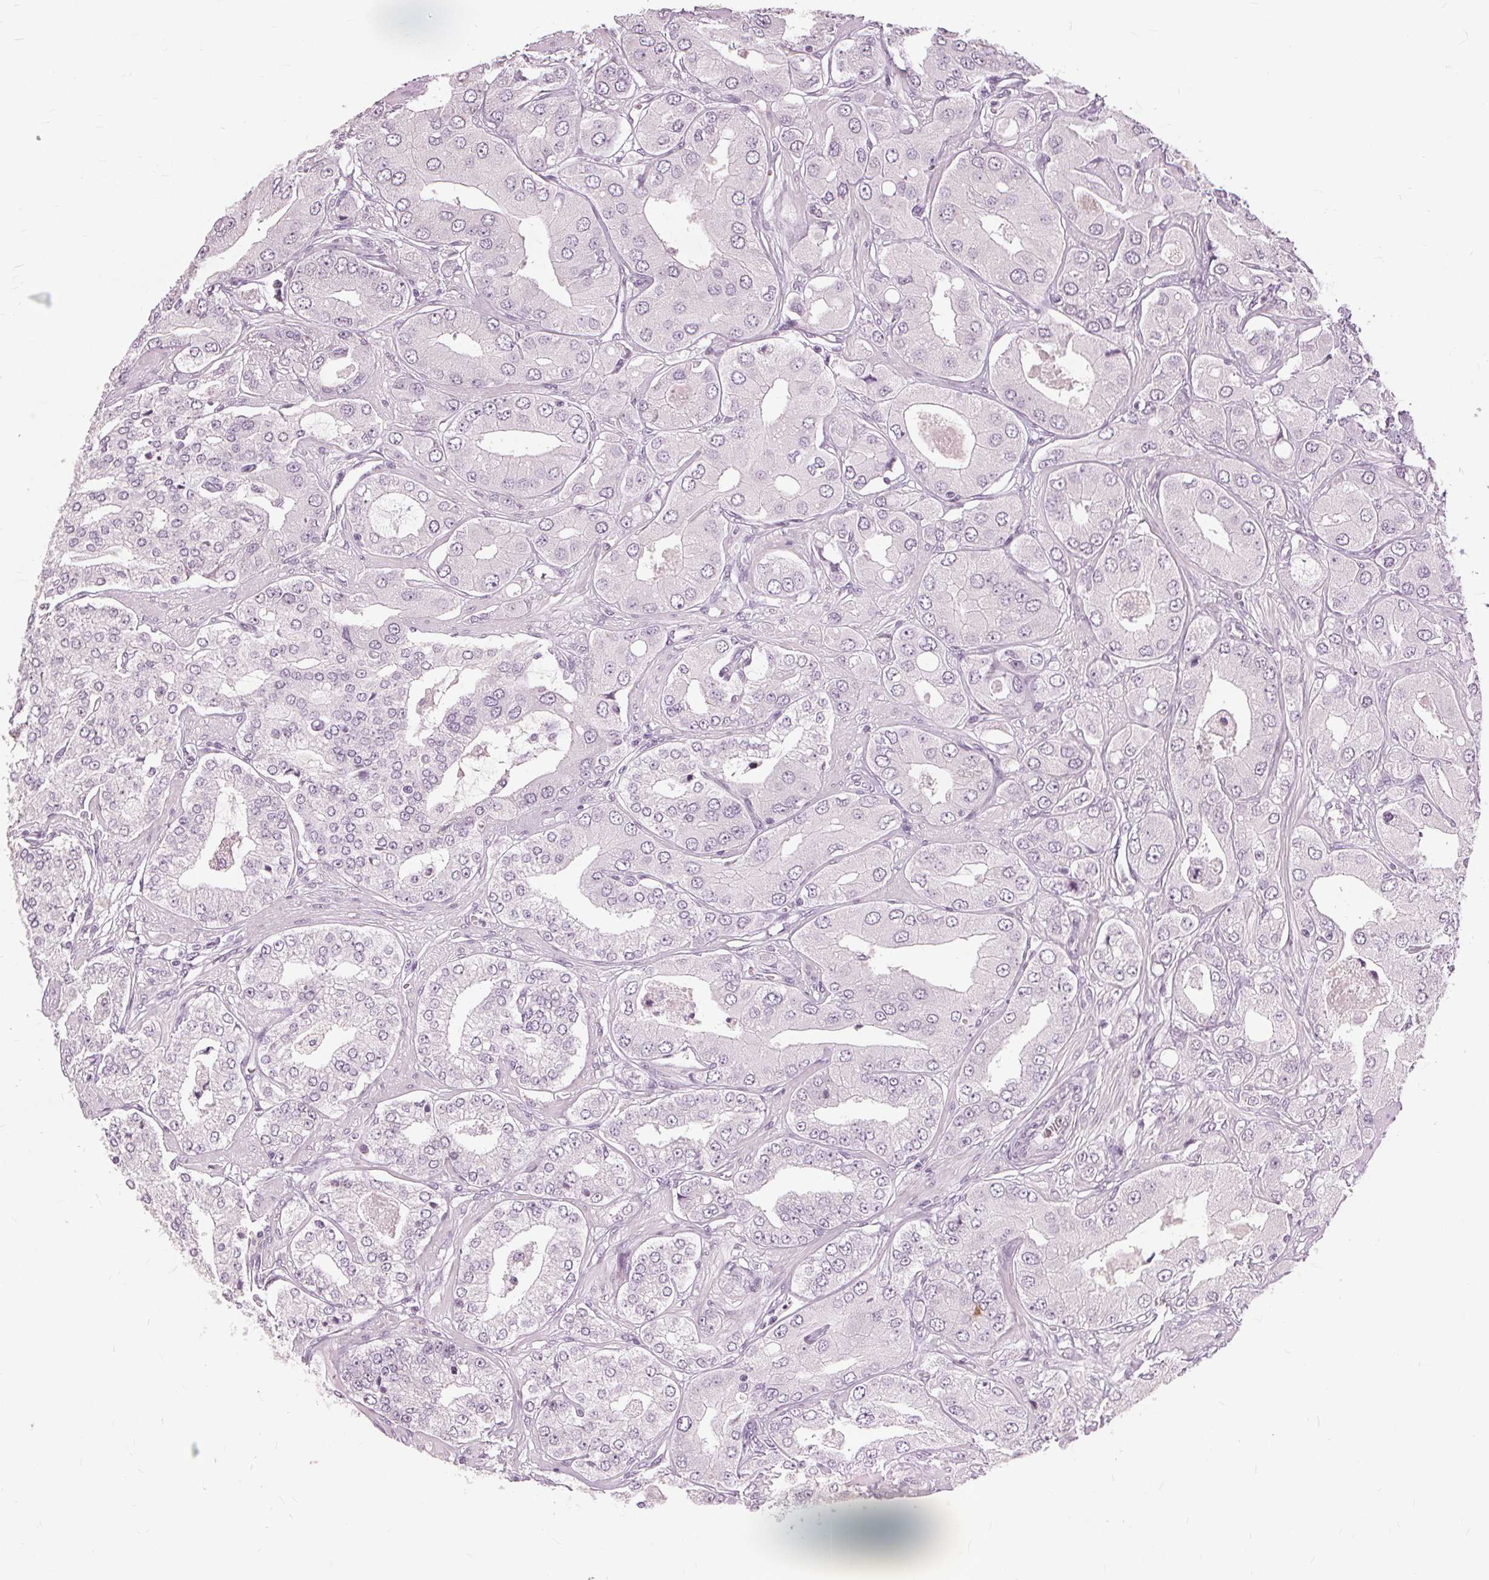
{"staining": {"intensity": "negative", "quantity": "none", "location": "none"}, "tissue": "prostate cancer", "cell_type": "Tumor cells", "image_type": "cancer", "snomed": [{"axis": "morphology", "description": "Adenocarcinoma, Low grade"}, {"axis": "topography", "description": "Prostate"}], "caption": "Micrograph shows no significant protein positivity in tumor cells of low-grade adenocarcinoma (prostate). (DAB IHC, high magnification).", "gene": "SFTPD", "patient": {"sex": "male", "age": 60}}